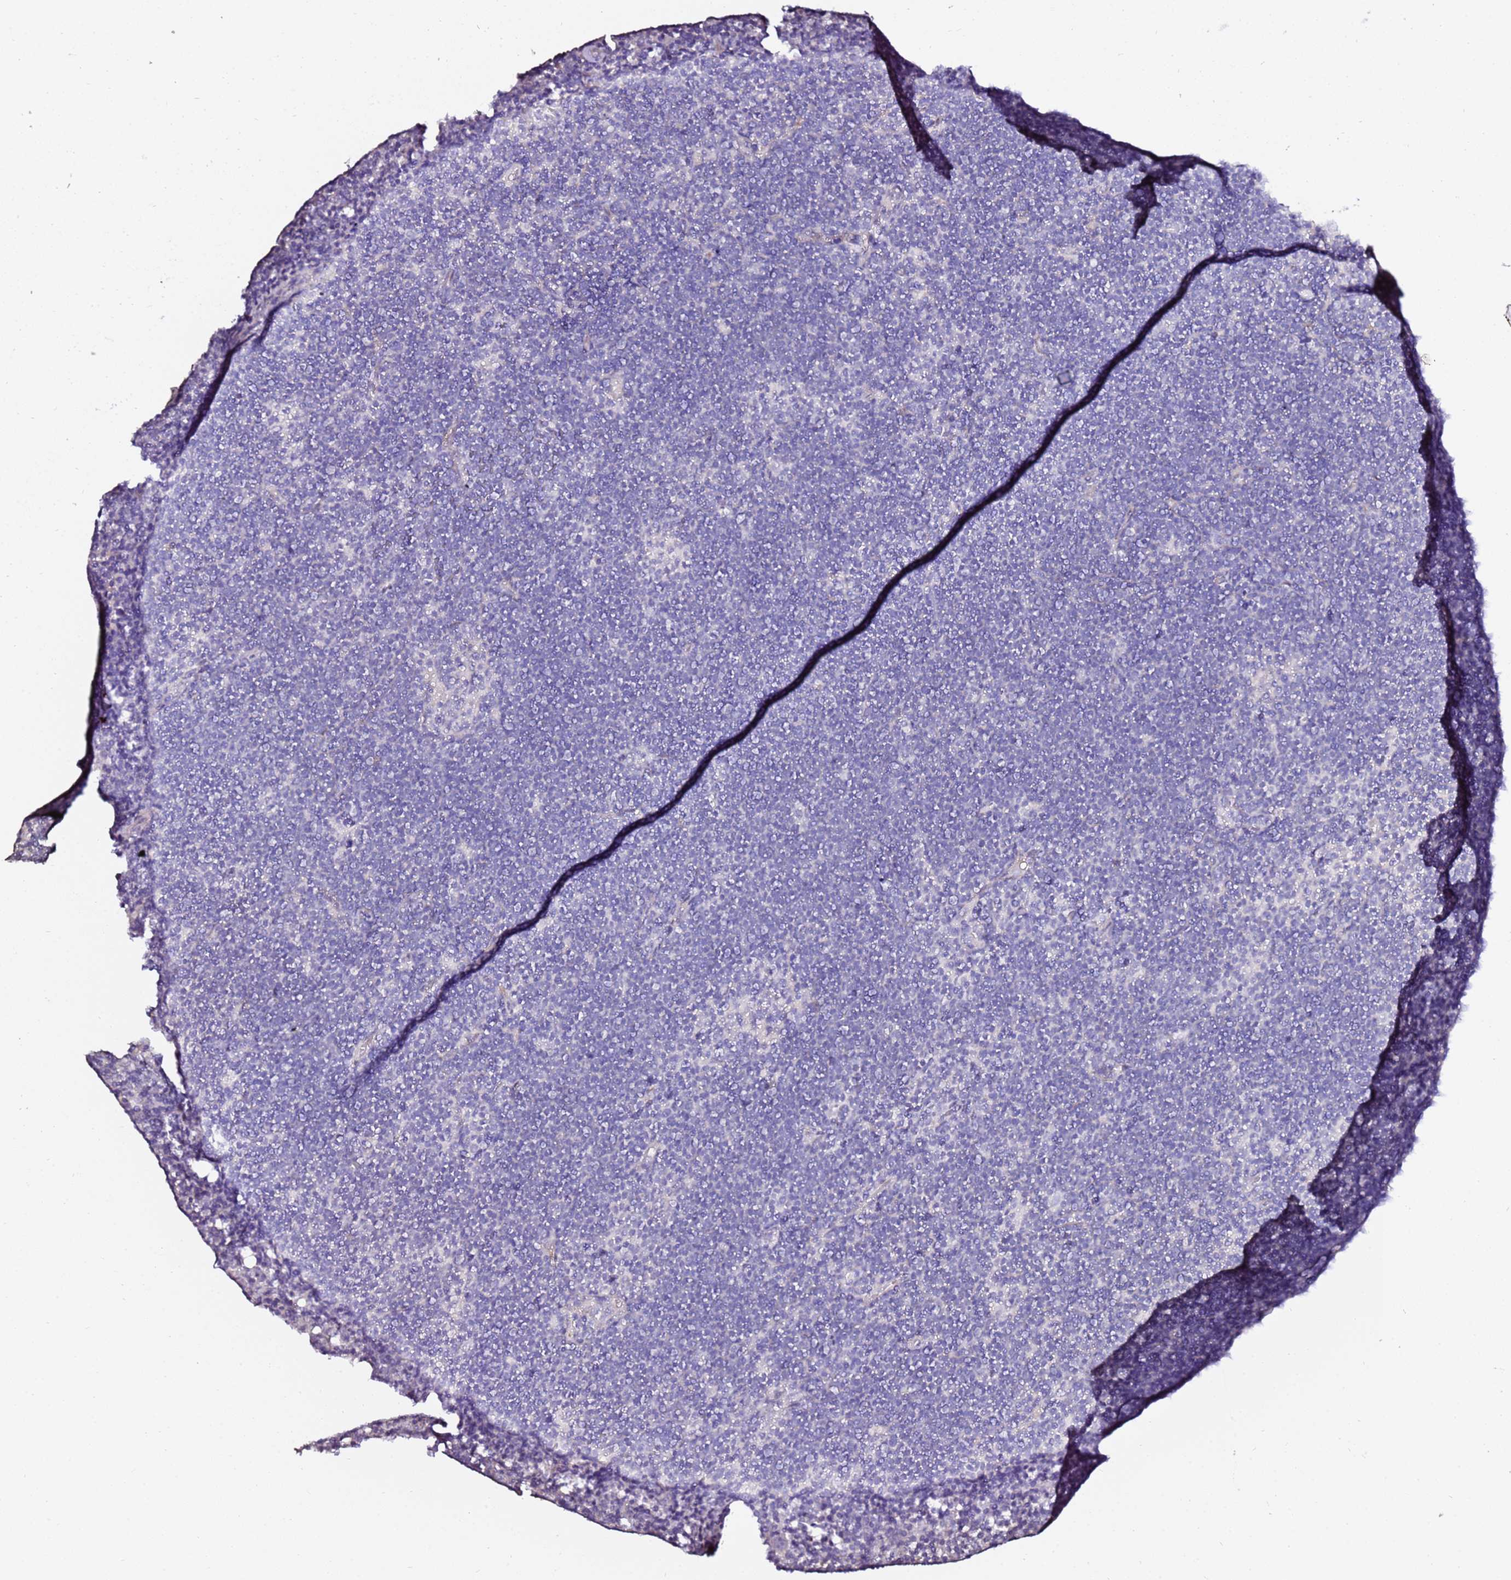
{"staining": {"intensity": "negative", "quantity": "none", "location": "none"}, "tissue": "lymphoma", "cell_type": "Tumor cells", "image_type": "cancer", "snomed": [{"axis": "morphology", "description": "Hodgkin's disease, NOS"}, {"axis": "topography", "description": "Lymph node"}], "caption": "Tumor cells are negative for brown protein staining in lymphoma.", "gene": "ART5", "patient": {"sex": "female", "age": 57}}